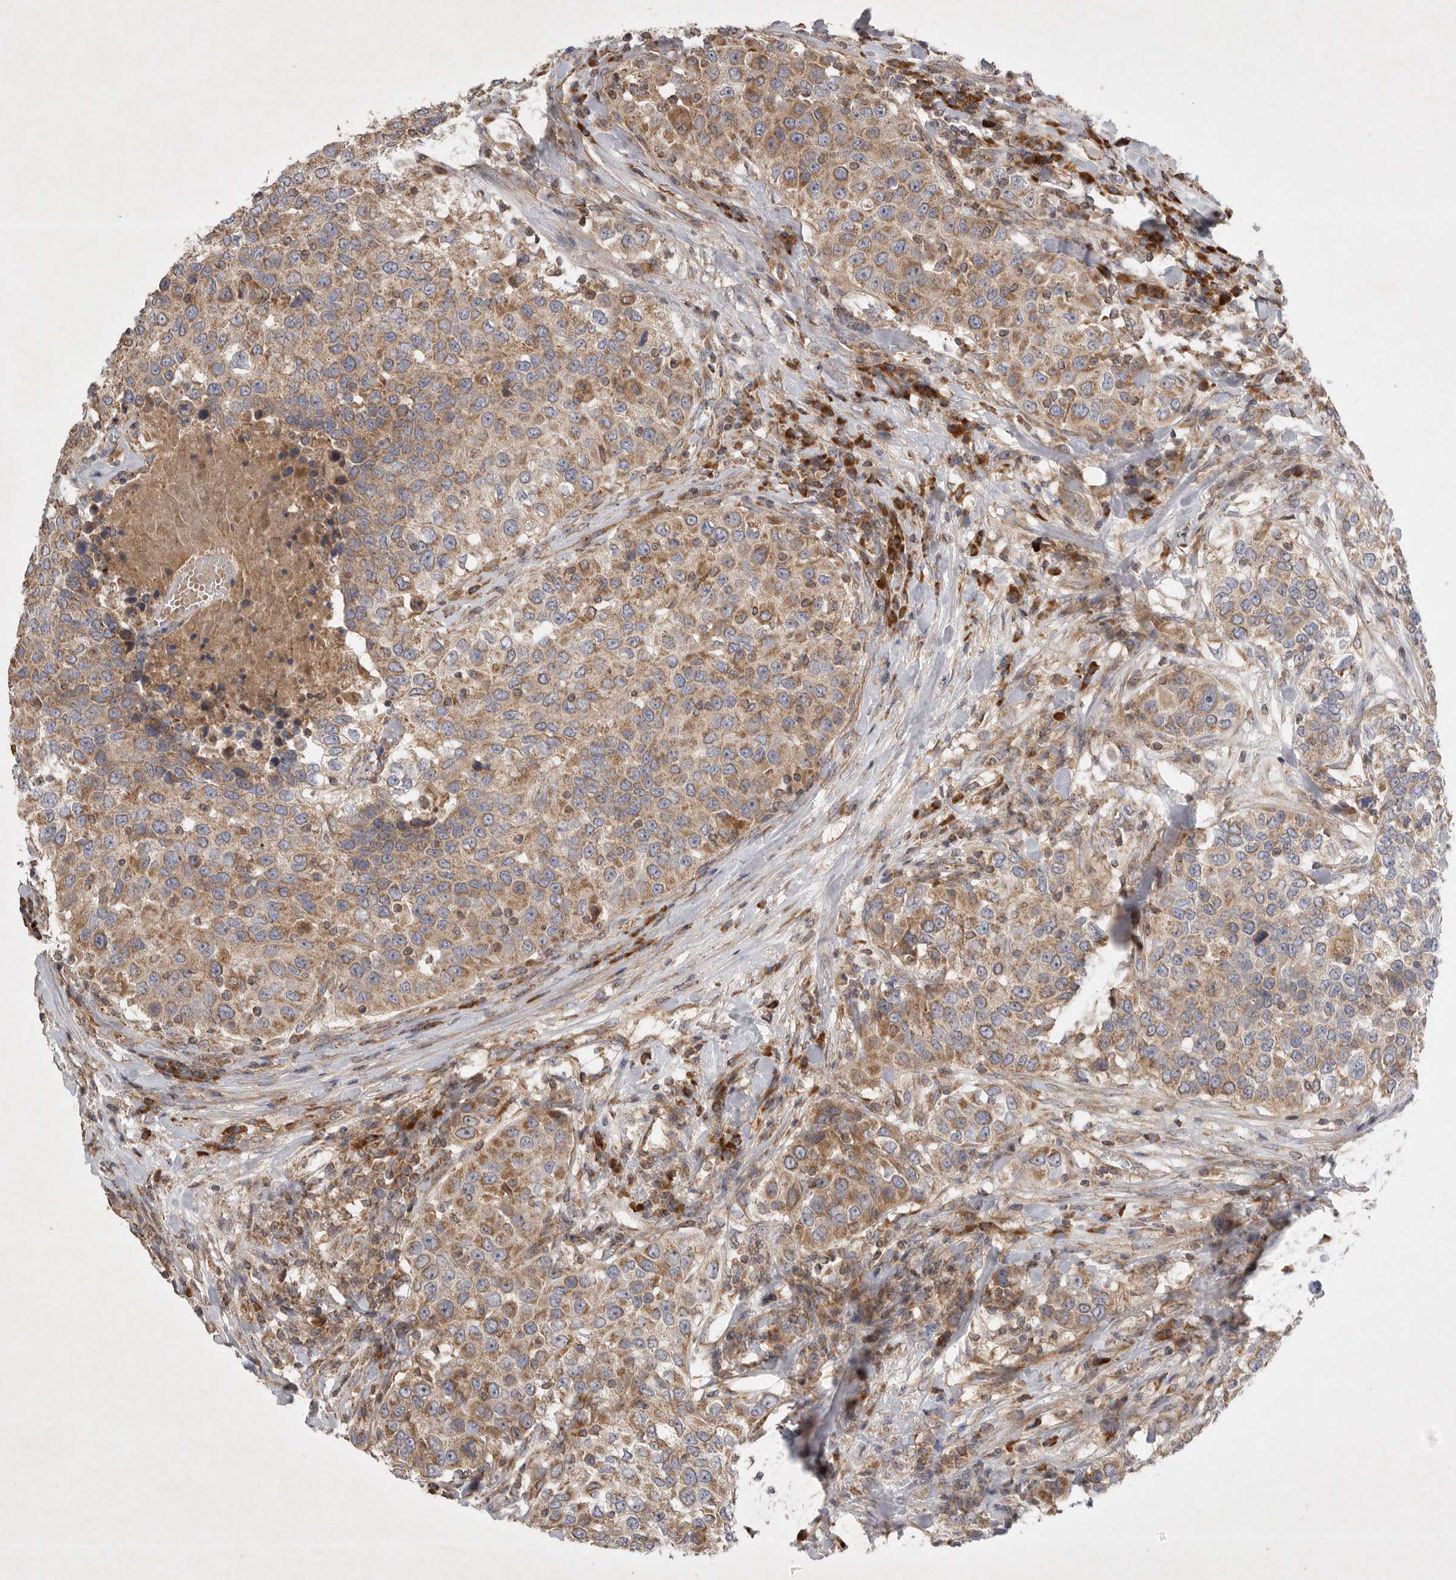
{"staining": {"intensity": "moderate", "quantity": ">75%", "location": "cytoplasmic/membranous"}, "tissue": "urothelial cancer", "cell_type": "Tumor cells", "image_type": "cancer", "snomed": [{"axis": "morphology", "description": "Urothelial carcinoma, High grade"}, {"axis": "topography", "description": "Urinary bladder"}], "caption": "IHC of urothelial cancer reveals medium levels of moderate cytoplasmic/membranous expression in approximately >75% of tumor cells.", "gene": "KIF21B", "patient": {"sex": "female", "age": 80}}